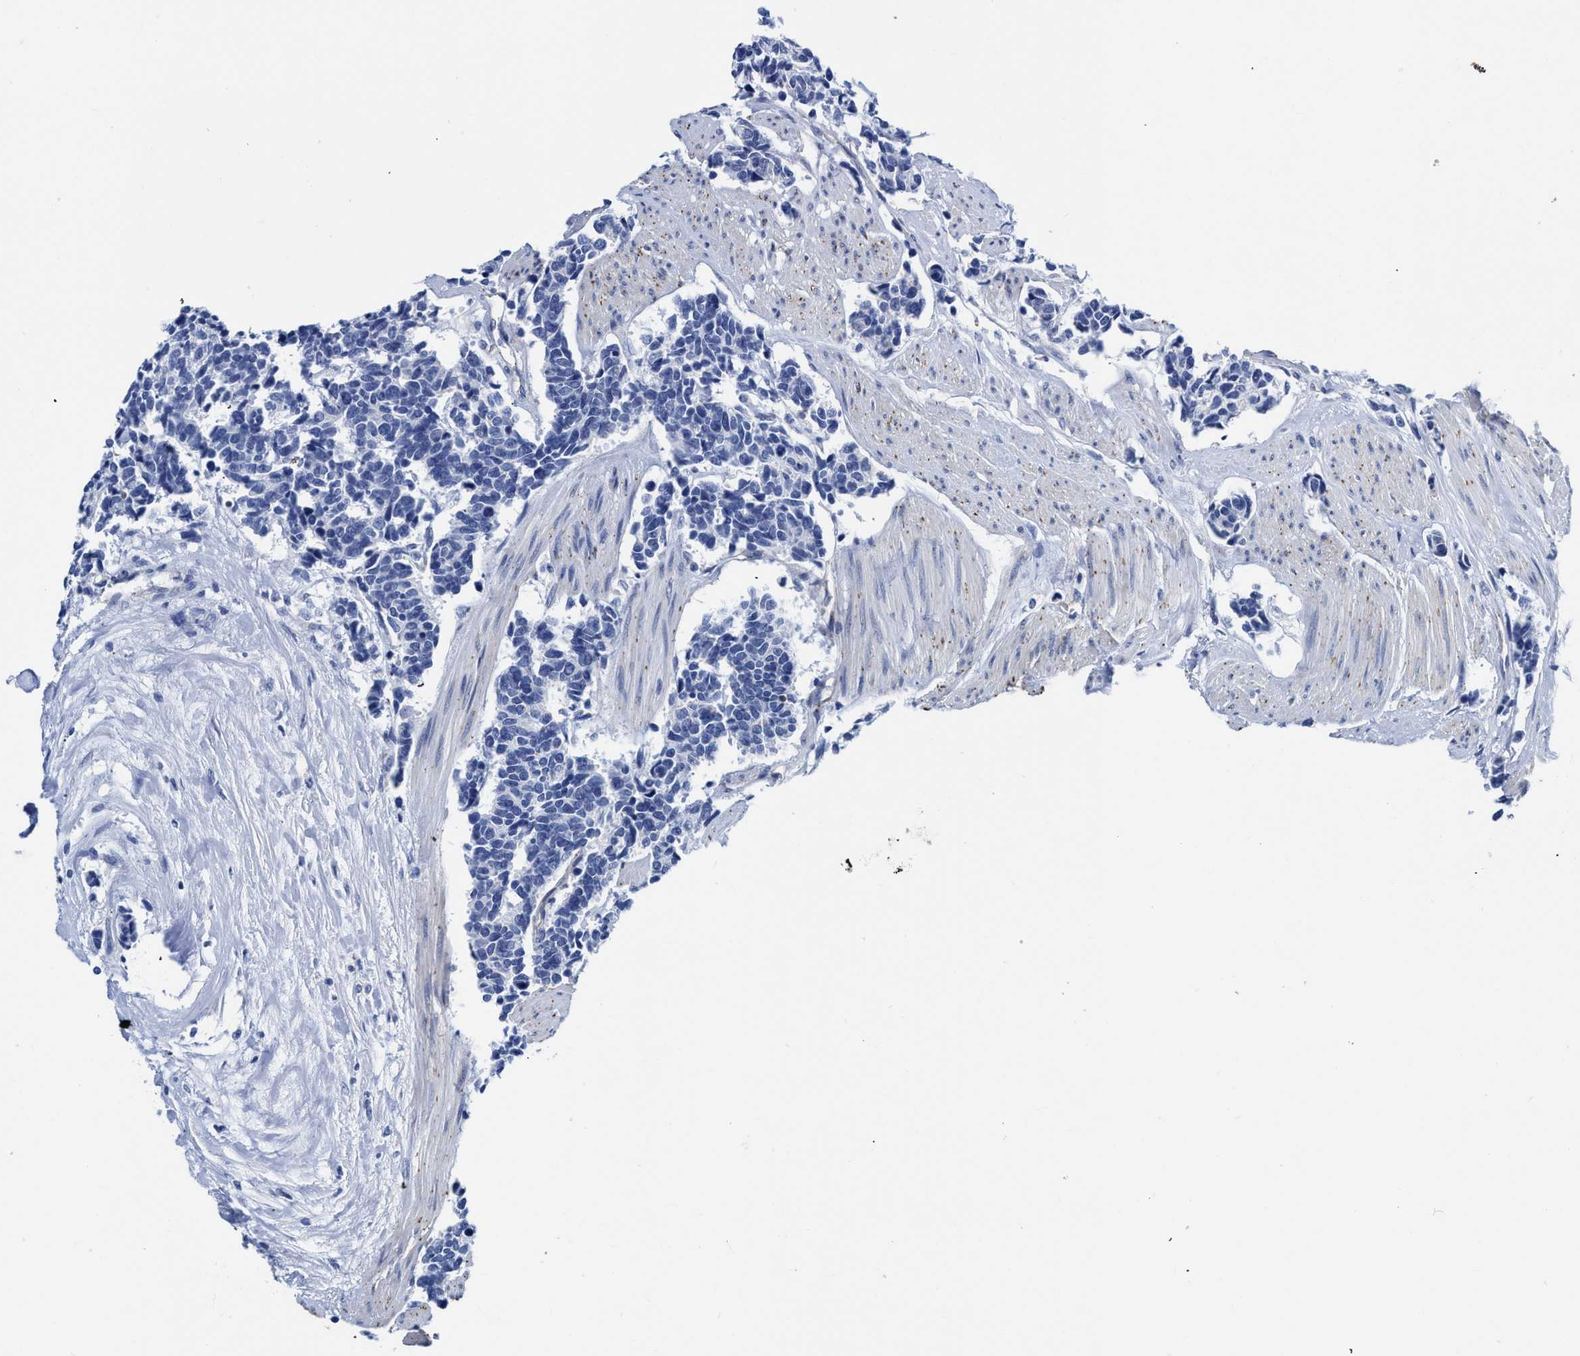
{"staining": {"intensity": "negative", "quantity": "none", "location": "none"}, "tissue": "carcinoid", "cell_type": "Tumor cells", "image_type": "cancer", "snomed": [{"axis": "morphology", "description": "Carcinoma, NOS"}, {"axis": "morphology", "description": "Carcinoid, malignant, NOS"}, {"axis": "topography", "description": "Urinary bladder"}], "caption": "Tumor cells are negative for protein expression in human carcinoid.", "gene": "KCNMB3", "patient": {"sex": "male", "age": 57}}